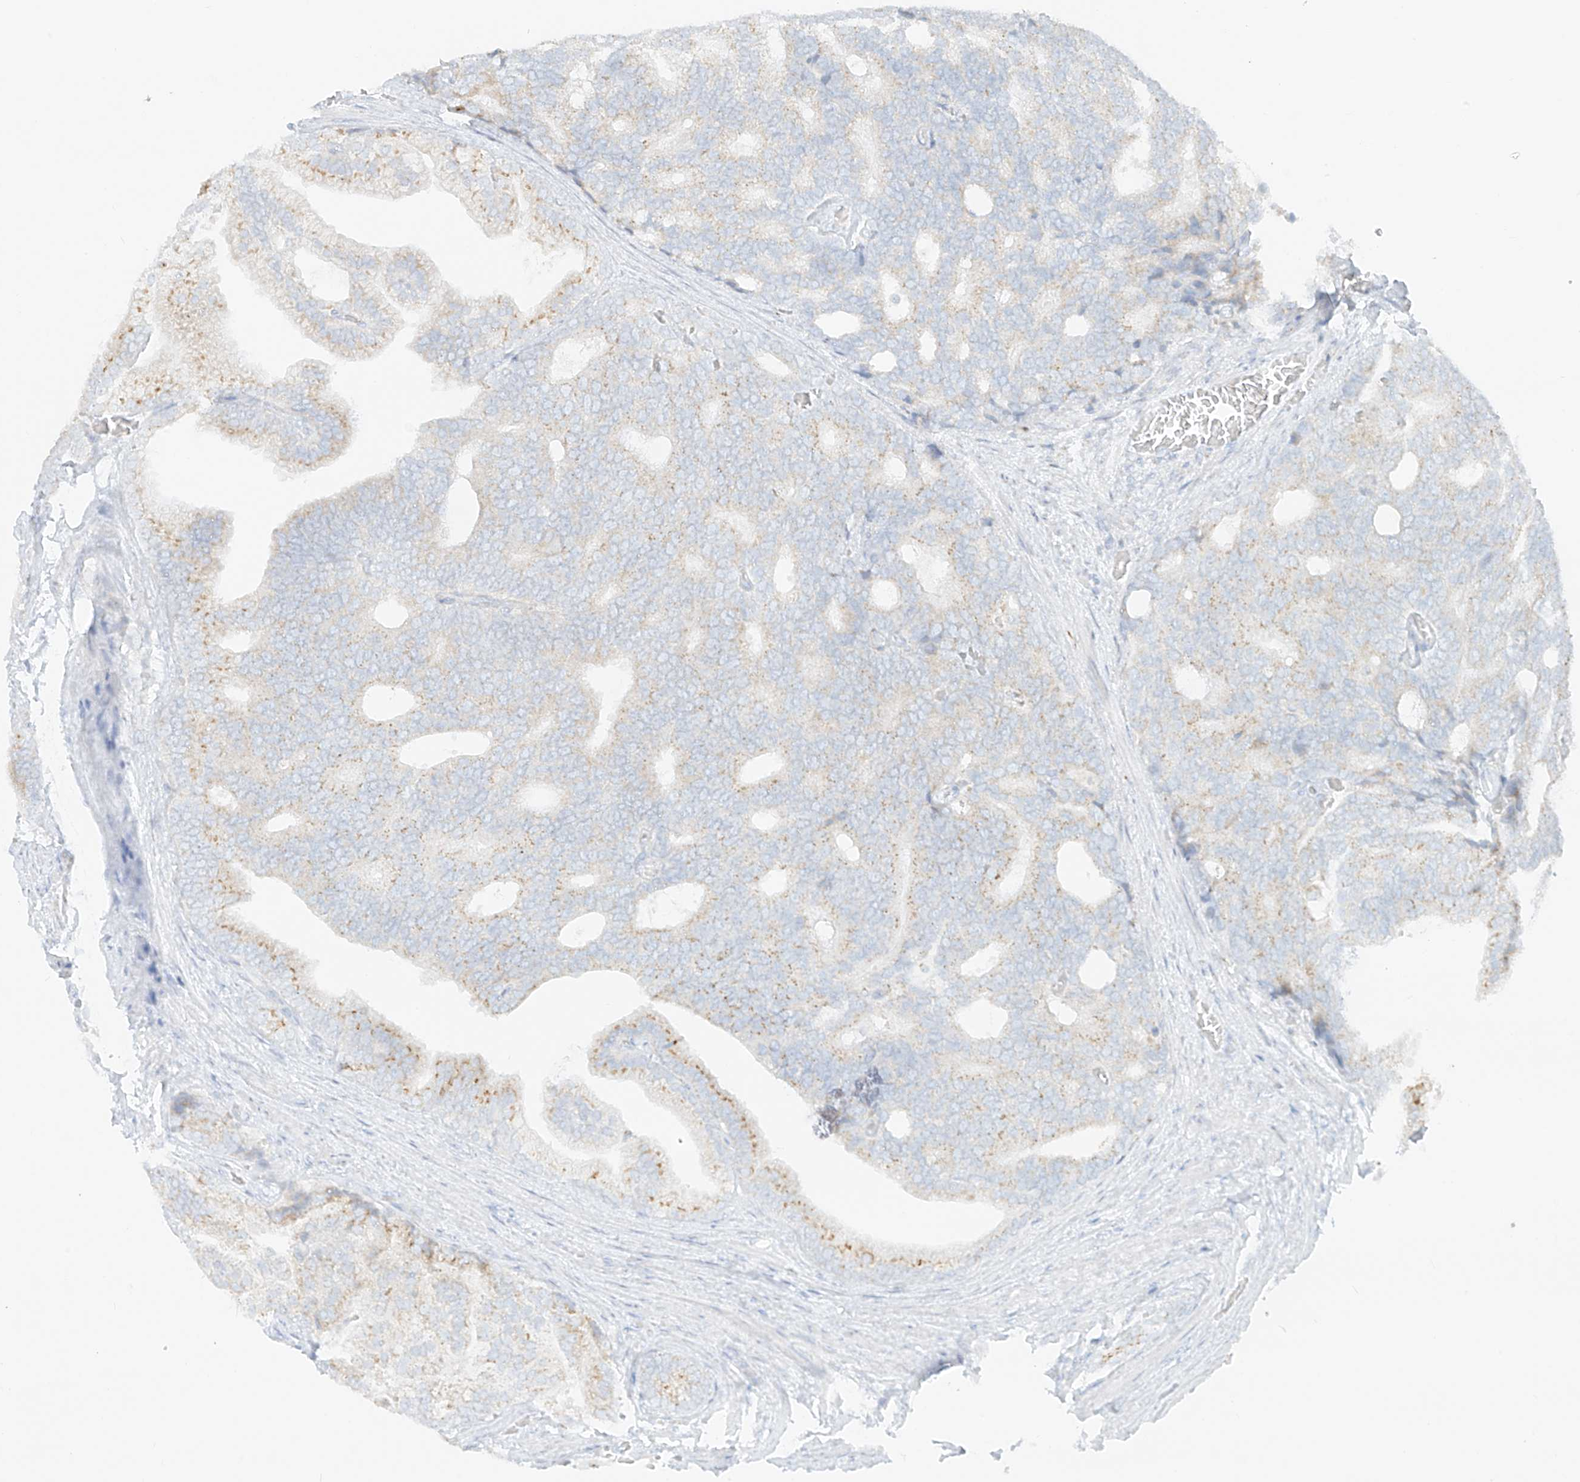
{"staining": {"intensity": "weak", "quantity": "25%-75%", "location": "cytoplasmic/membranous"}, "tissue": "prostate cancer", "cell_type": "Tumor cells", "image_type": "cancer", "snomed": [{"axis": "morphology", "description": "Adenocarcinoma, Low grade"}, {"axis": "topography", "description": "Prostate"}], "caption": "Immunohistochemistry (DAB (3,3'-diaminobenzidine)) staining of prostate low-grade adenocarcinoma demonstrates weak cytoplasmic/membranous protein expression in approximately 25%-75% of tumor cells. (IHC, brightfield microscopy, high magnification).", "gene": "TMEM87B", "patient": {"sex": "male", "age": 71}}